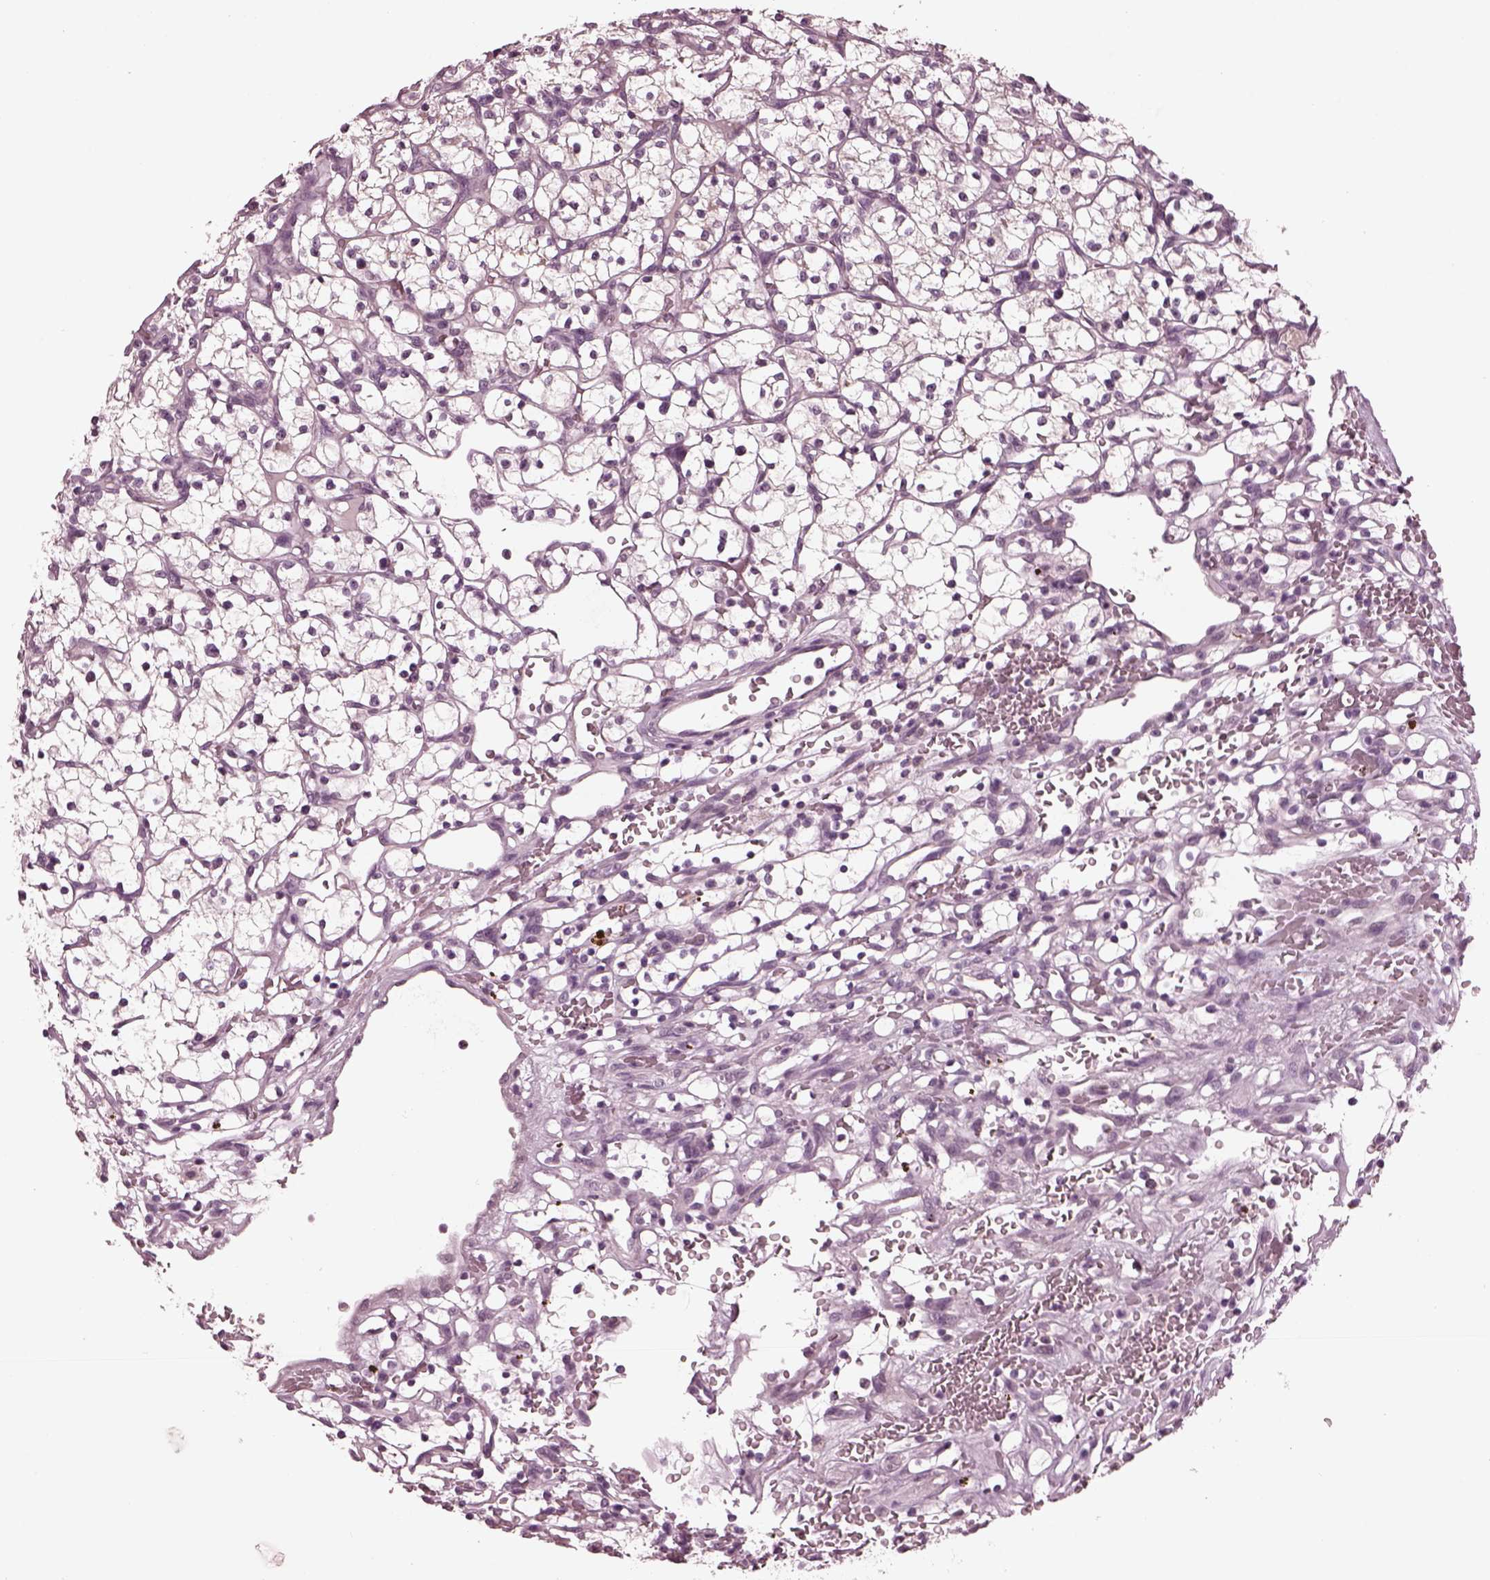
{"staining": {"intensity": "negative", "quantity": "none", "location": "none"}, "tissue": "renal cancer", "cell_type": "Tumor cells", "image_type": "cancer", "snomed": [{"axis": "morphology", "description": "Adenocarcinoma, NOS"}, {"axis": "topography", "description": "Kidney"}], "caption": "Immunohistochemistry (IHC) of renal adenocarcinoma demonstrates no staining in tumor cells. (DAB IHC, high magnification).", "gene": "MIB2", "patient": {"sex": "female", "age": 64}}